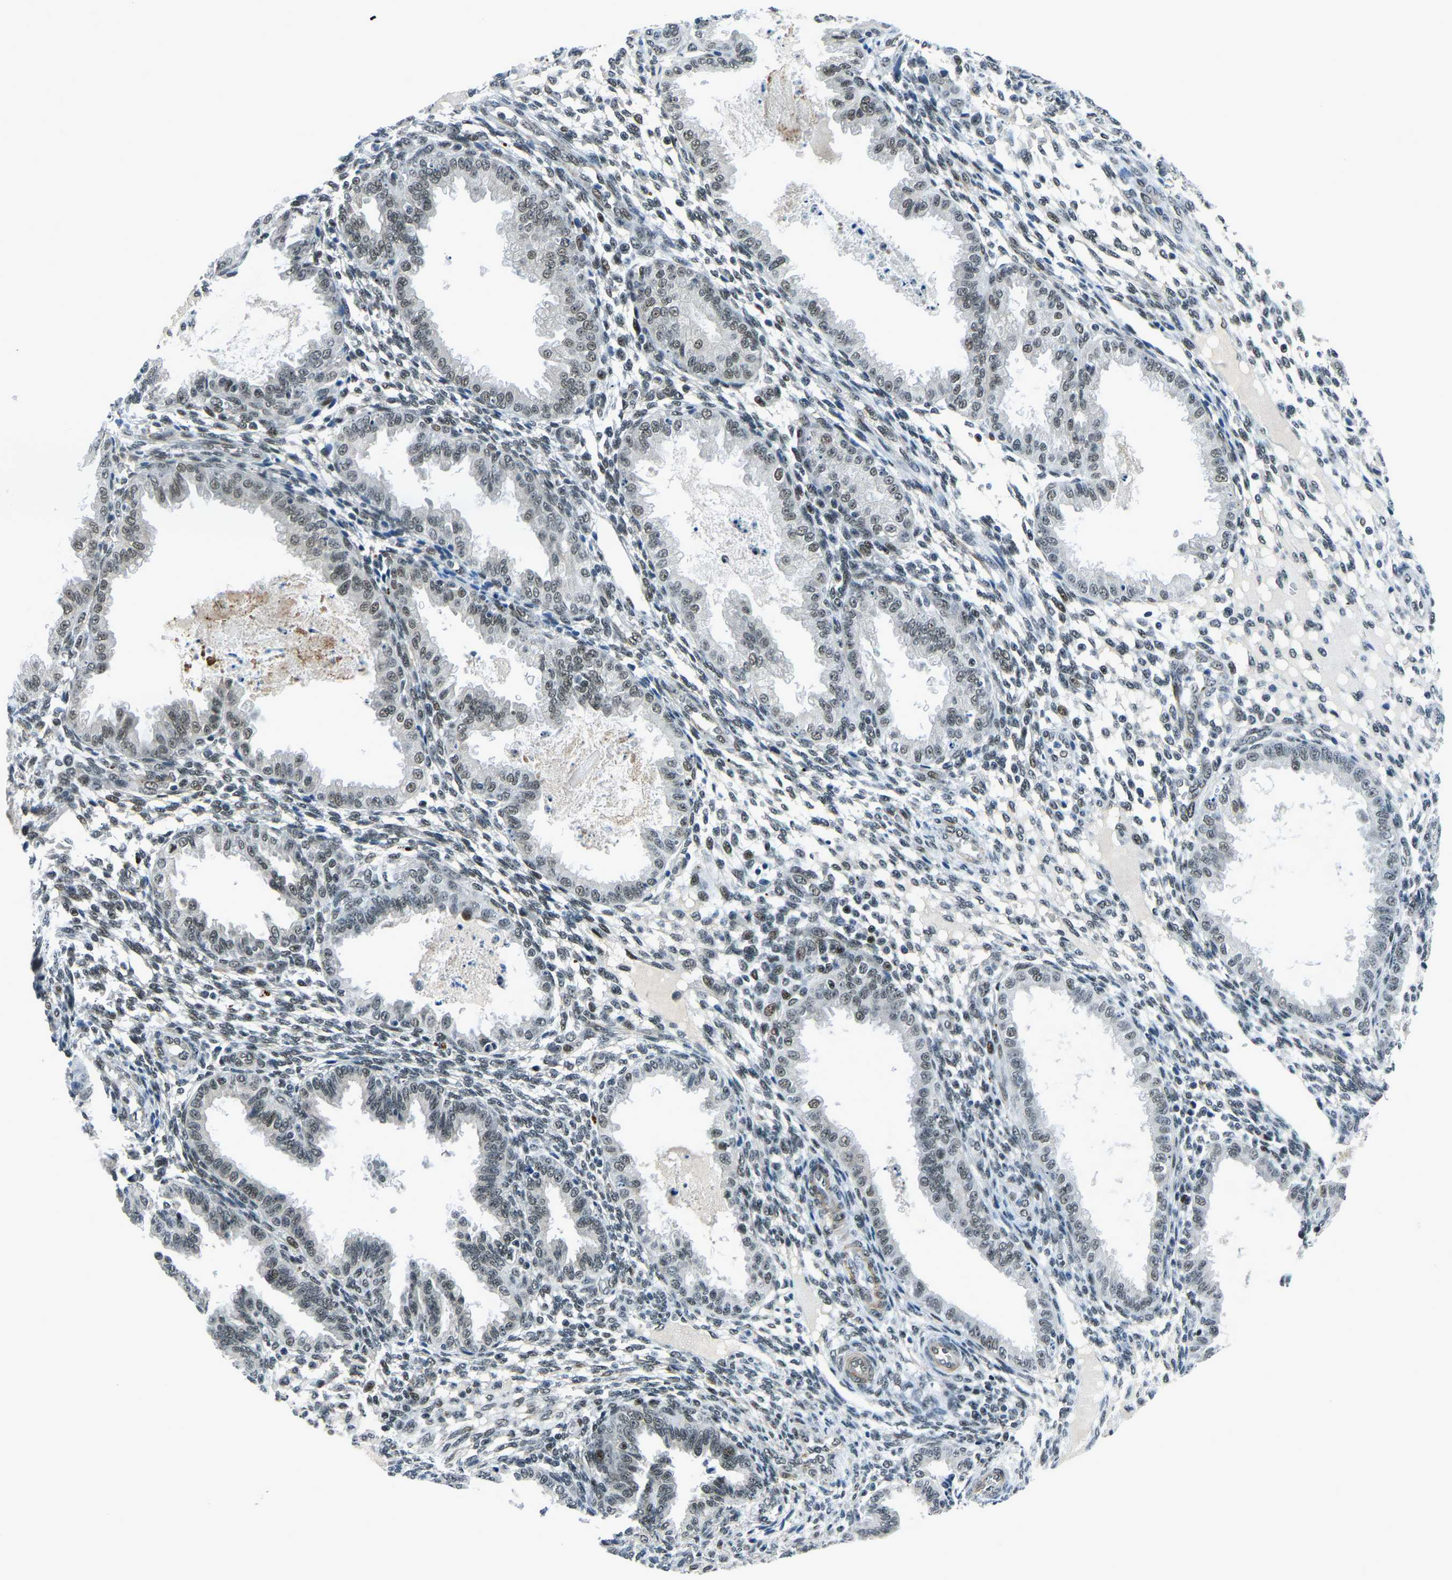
{"staining": {"intensity": "weak", "quantity": "25%-75%", "location": "nuclear"}, "tissue": "endometrium", "cell_type": "Cells in endometrial stroma", "image_type": "normal", "snomed": [{"axis": "morphology", "description": "Normal tissue, NOS"}, {"axis": "topography", "description": "Endometrium"}], "caption": "This histopathology image shows immunohistochemistry (IHC) staining of normal endometrium, with low weak nuclear staining in about 25%-75% of cells in endometrial stroma.", "gene": "PRCC", "patient": {"sex": "female", "age": 33}}